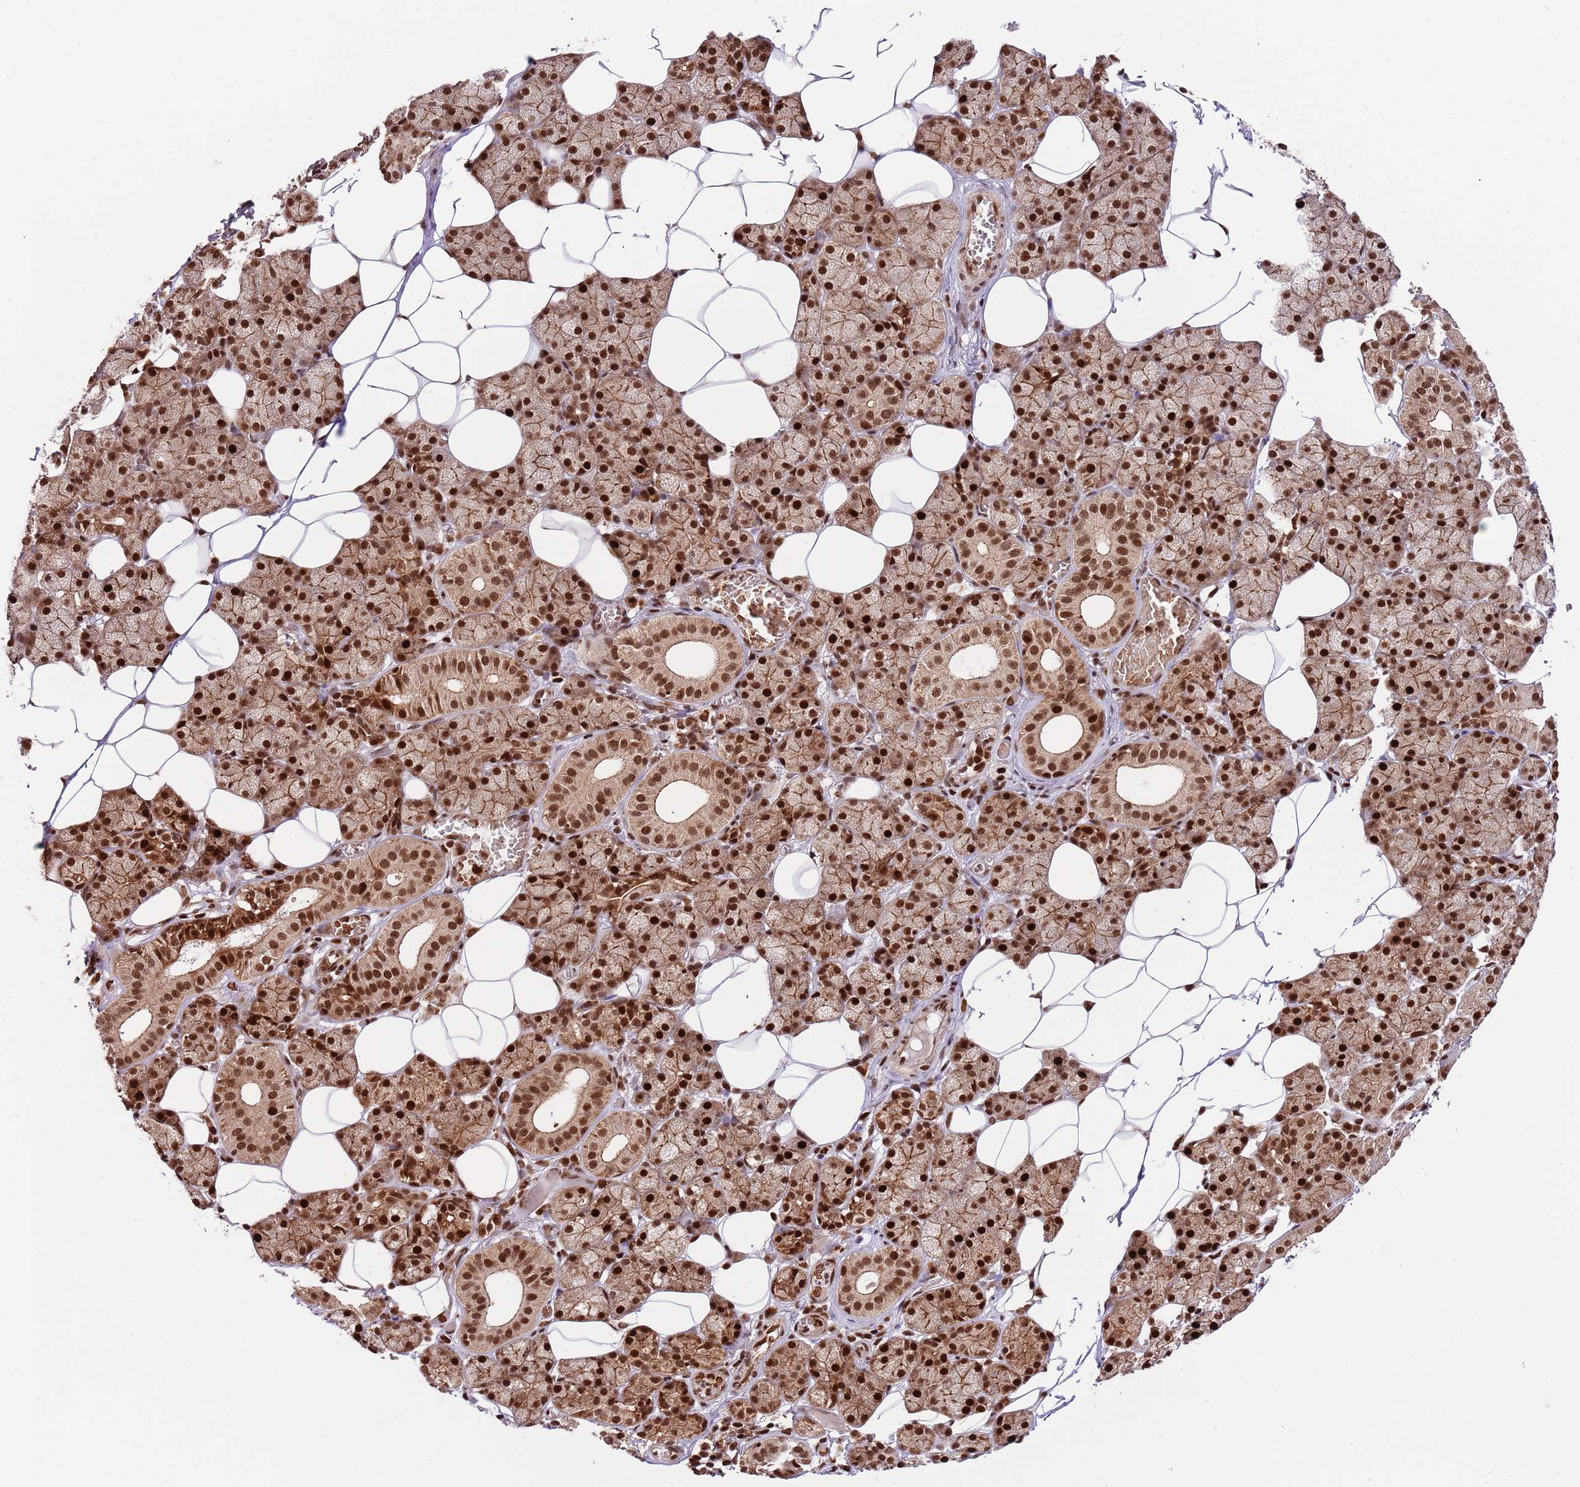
{"staining": {"intensity": "strong", "quantity": ">75%", "location": "cytoplasmic/membranous,nuclear"}, "tissue": "salivary gland", "cell_type": "Glandular cells", "image_type": "normal", "snomed": [{"axis": "morphology", "description": "Normal tissue, NOS"}, {"axis": "topography", "description": "Salivary gland"}], "caption": "Approximately >75% of glandular cells in unremarkable salivary gland display strong cytoplasmic/membranous,nuclear protein staining as visualized by brown immunohistochemical staining.", "gene": "RIF1", "patient": {"sex": "female", "age": 33}}